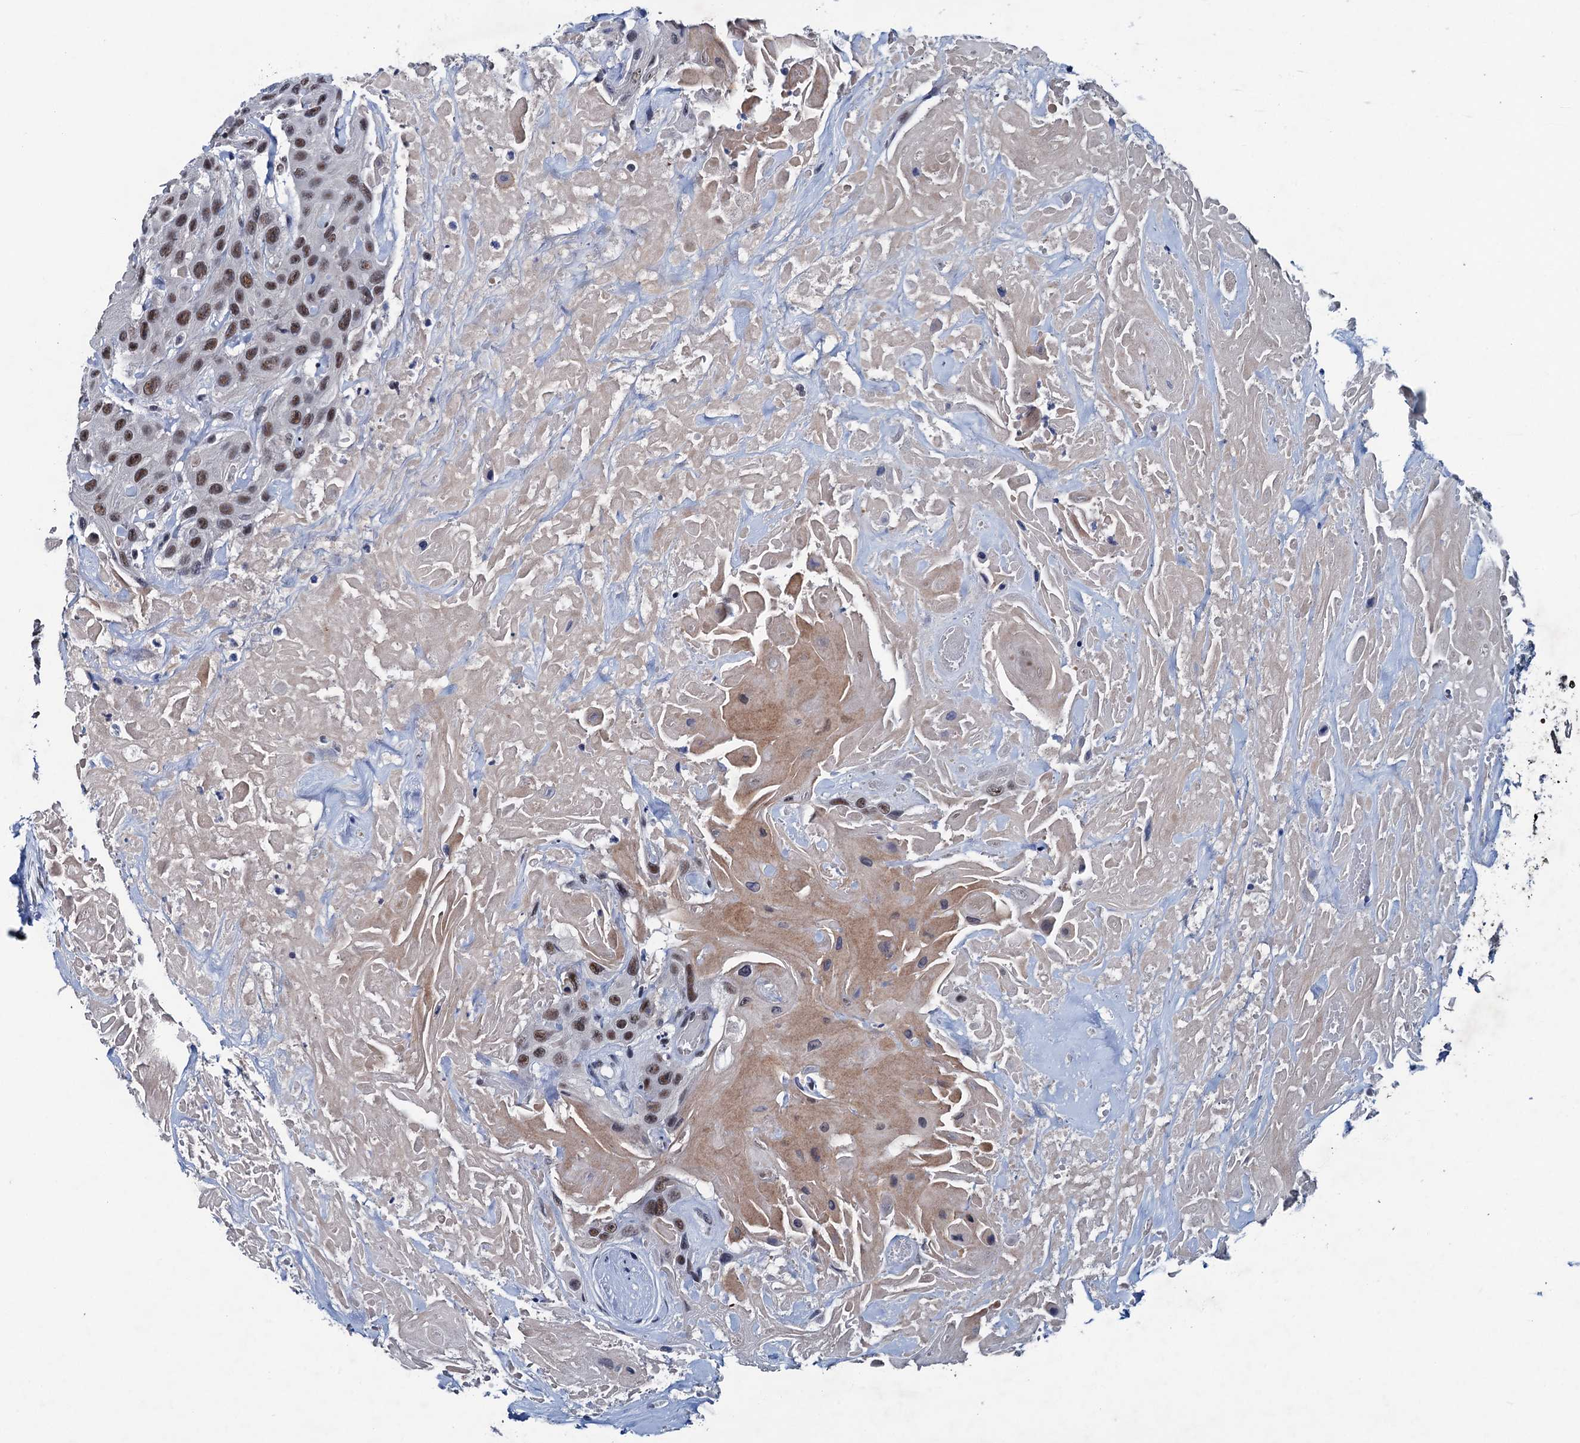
{"staining": {"intensity": "moderate", "quantity": ">75%", "location": "nuclear"}, "tissue": "head and neck cancer", "cell_type": "Tumor cells", "image_type": "cancer", "snomed": [{"axis": "morphology", "description": "Squamous cell carcinoma, NOS"}, {"axis": "topography", "description": "Head-Neck"}], "caption": "Brown immunohistochemical staining in human head and neck squamous cell carcinoma shows moderate nuclear staining in about >75% of tumor cells. (brown staining indicates protein expression, while blue staining denotes nuclei).", "gene": "FNBP4", "patient": {"sex": "male", "age": 81}}